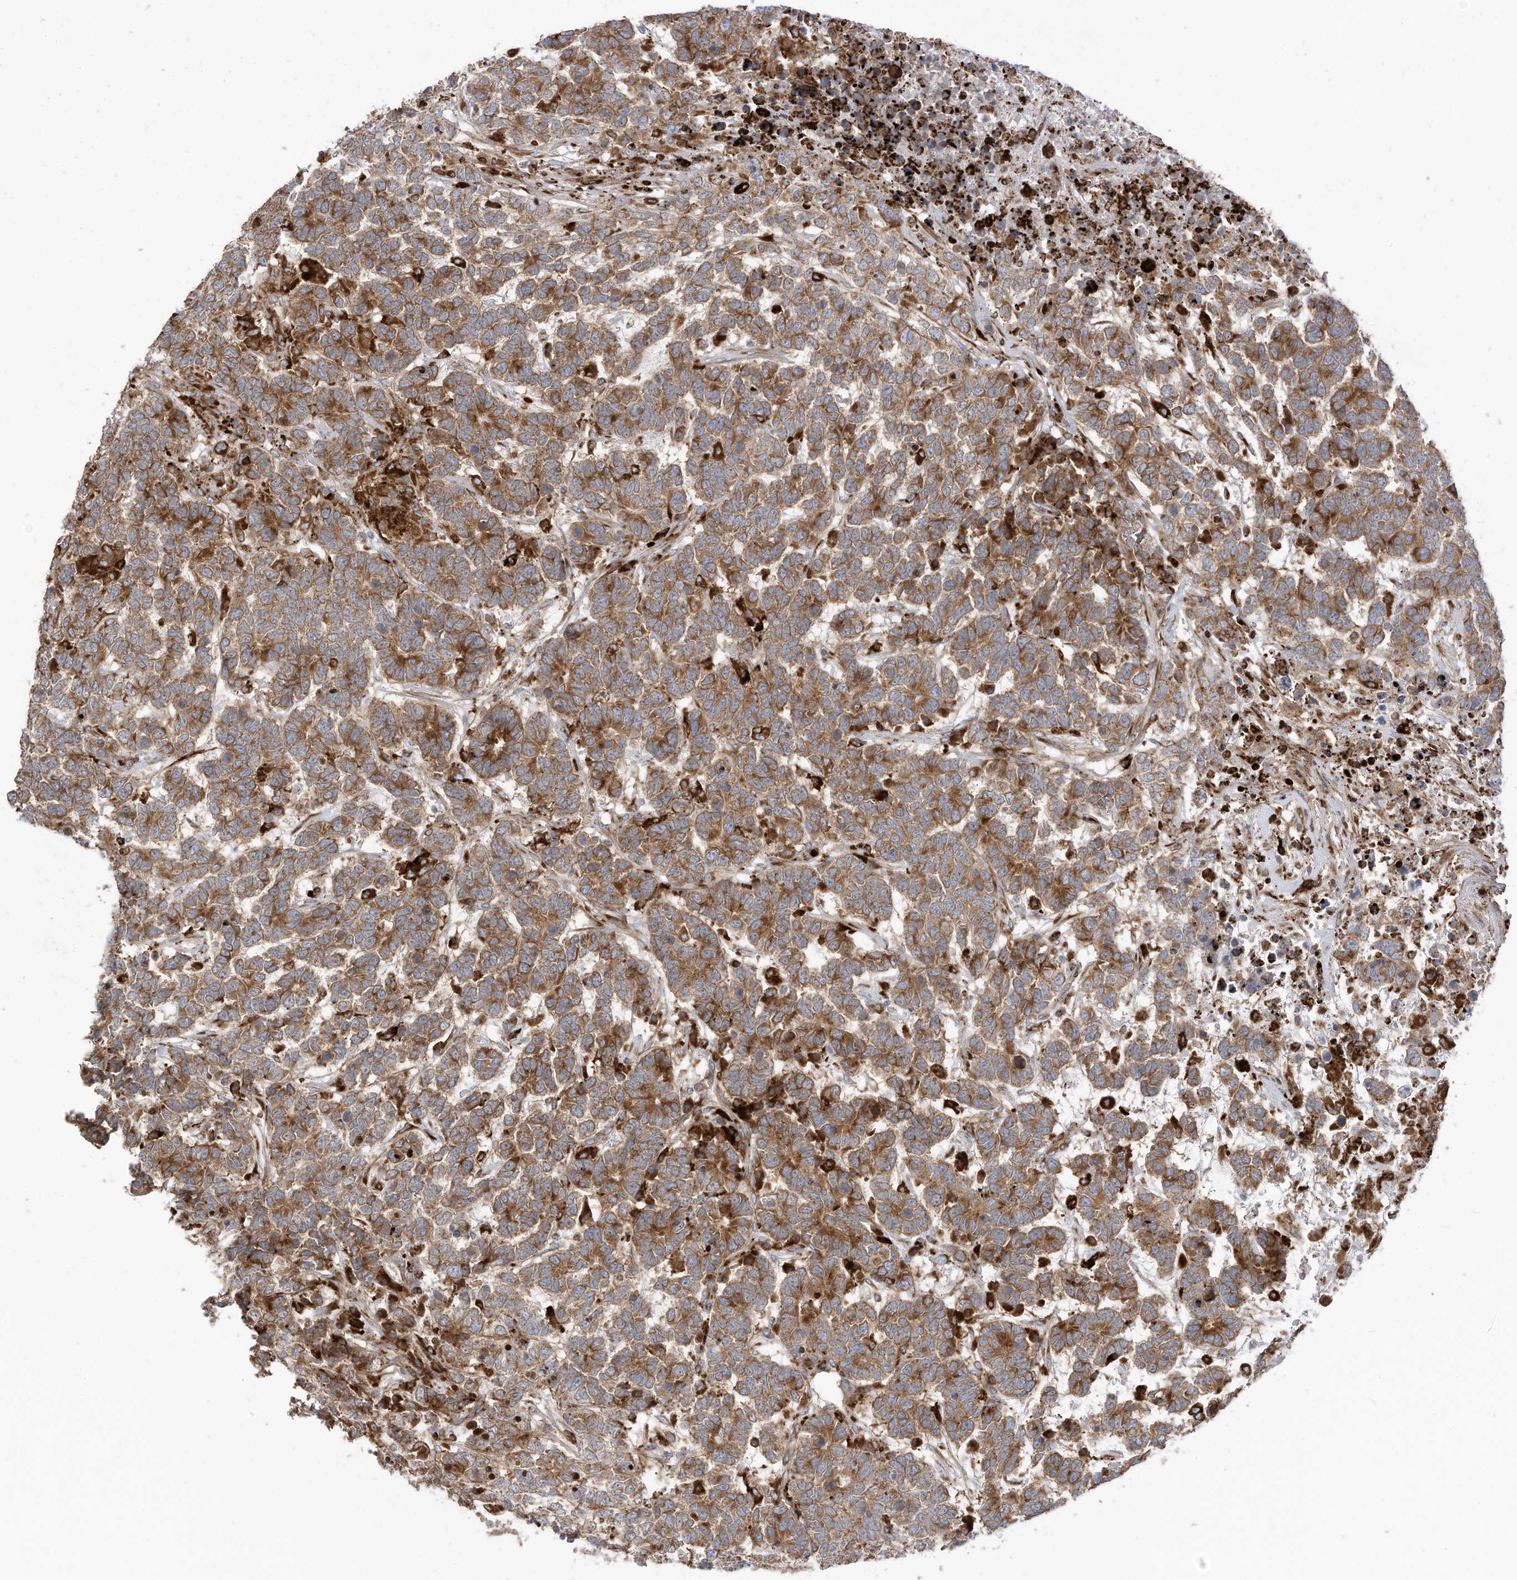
{"staining": {"intensity": "moderate", "quantity": ">75%", "location": "cytoplasmic/membranous"}, "tissue": "testis cancer", "cell_type": "Tumor cells", "image_type": "cancer", "snomed": [{"axis": "morphology", "description": "Carcinoma, Embryonal, NOS"}, {"axis": "topography", "description": "Testis"}], "caption": "The histopathology image demonstrates immunohistochemical staining of testis embryonal carcinoma. There is moderate cytoplasmic/membranous positivity is seen in about >75% of tumor cells. Using DAB (brown) and hematoxylin (blue) stains, captured at high magnification using brightfield microscopy.", "gene": "TRNAU1AP", "patient": {"sex": "male", "age": 26}}